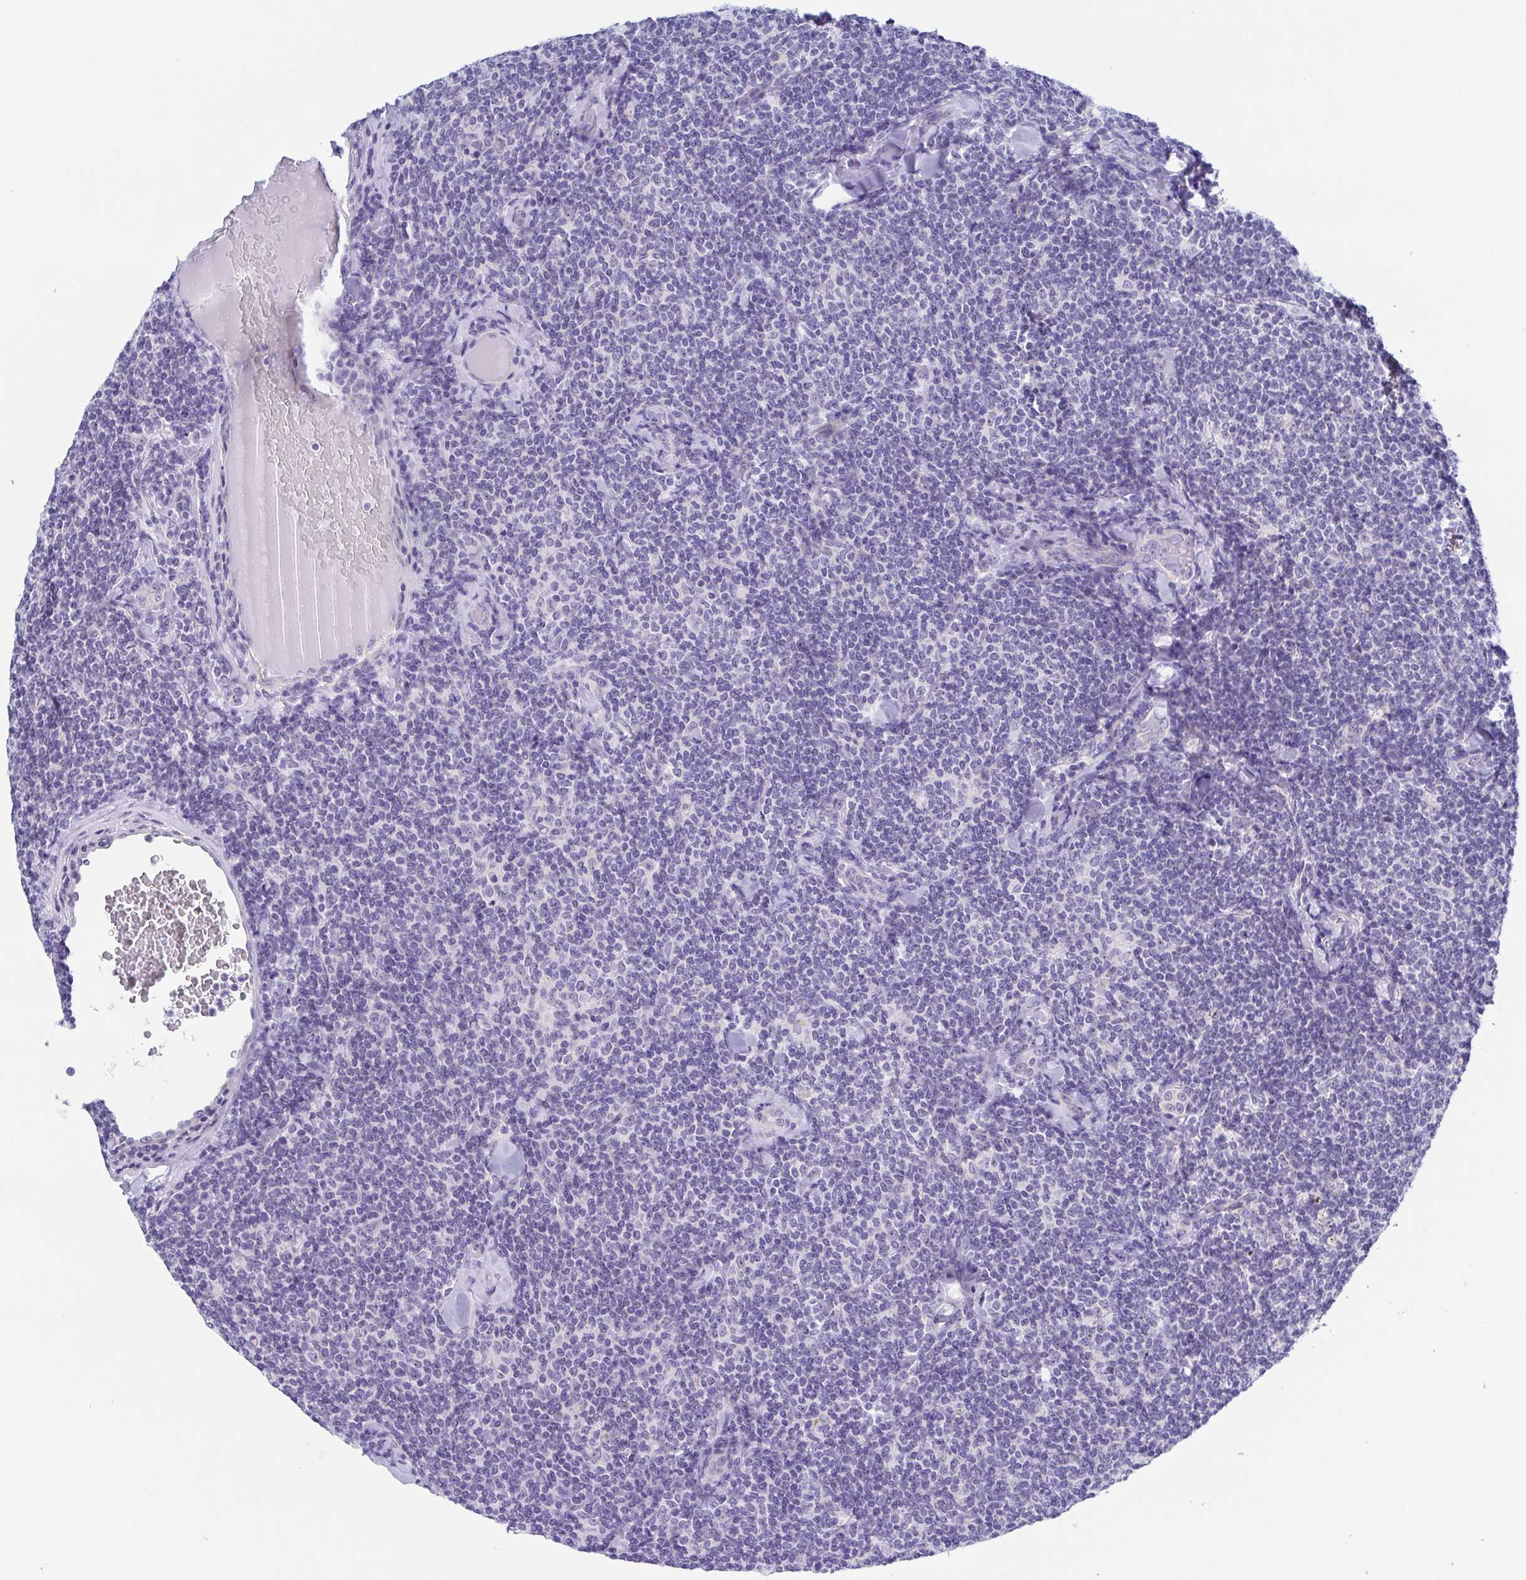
{"staining": {"intensity": "negative", "quantity": "none", "location": "none"}, "tissue": "lymphoma", "cell_type": "Tumor cells", "image_type": "cancer", "snomed": [{"axis": "morphology", "description": "Malignant lymphoma, non-Hodgkin's type, Low grade"}, {"axis": "topography", "description": "Lymph node"}], "caption": "A high-resolution micrograph shows IHC staining of low-grade malignant lymphoma, non-Hodgkin's type, which demonstrates no significant staining in tumor cells. (IHC, brightfield microscopy, high magnification).", "gene": "MUCL3", "patient": {"sex": "female", "age": 56}}